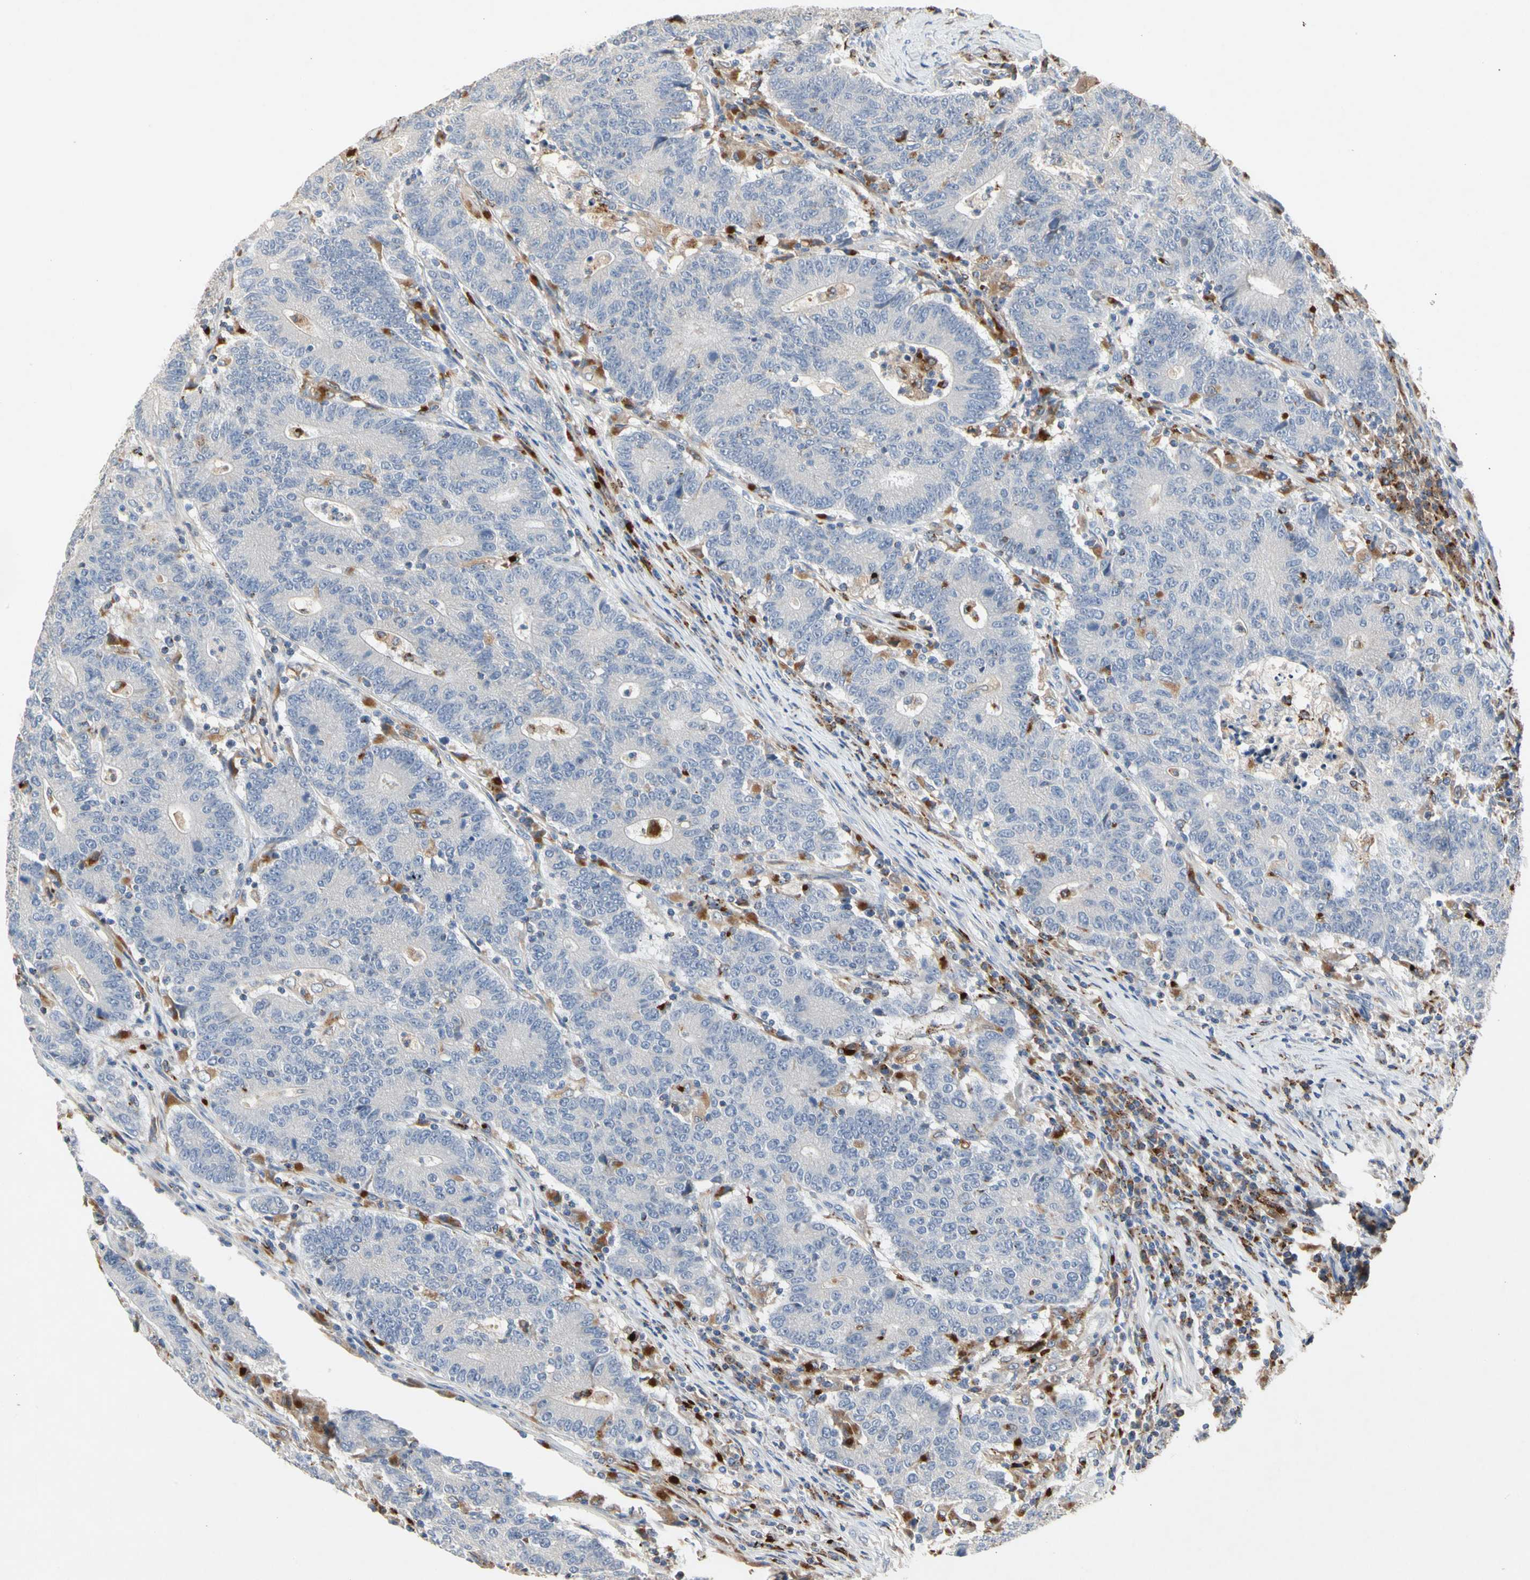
{"staining": {"intensity": "negative", "quantity": "none", "location": "none"}, "tissue": "colorectal cancer", "cell_type": "Tumor cells", "image_type": "cancer", "snomed": [{"axis": "morphology", "description": "Normal tissue, NOS"}, {"axis": "morphology", "description": "Adenocarcinoma, NOS"}, {"axis": "topography", "description": "Colon"}], "caption": "This is an IHC histopathology image of human colorectal adenocarcinoma. There is no expression in tumor cells.", "gene": "ADA2", "patient": {"sex": "female", "age": 75}}